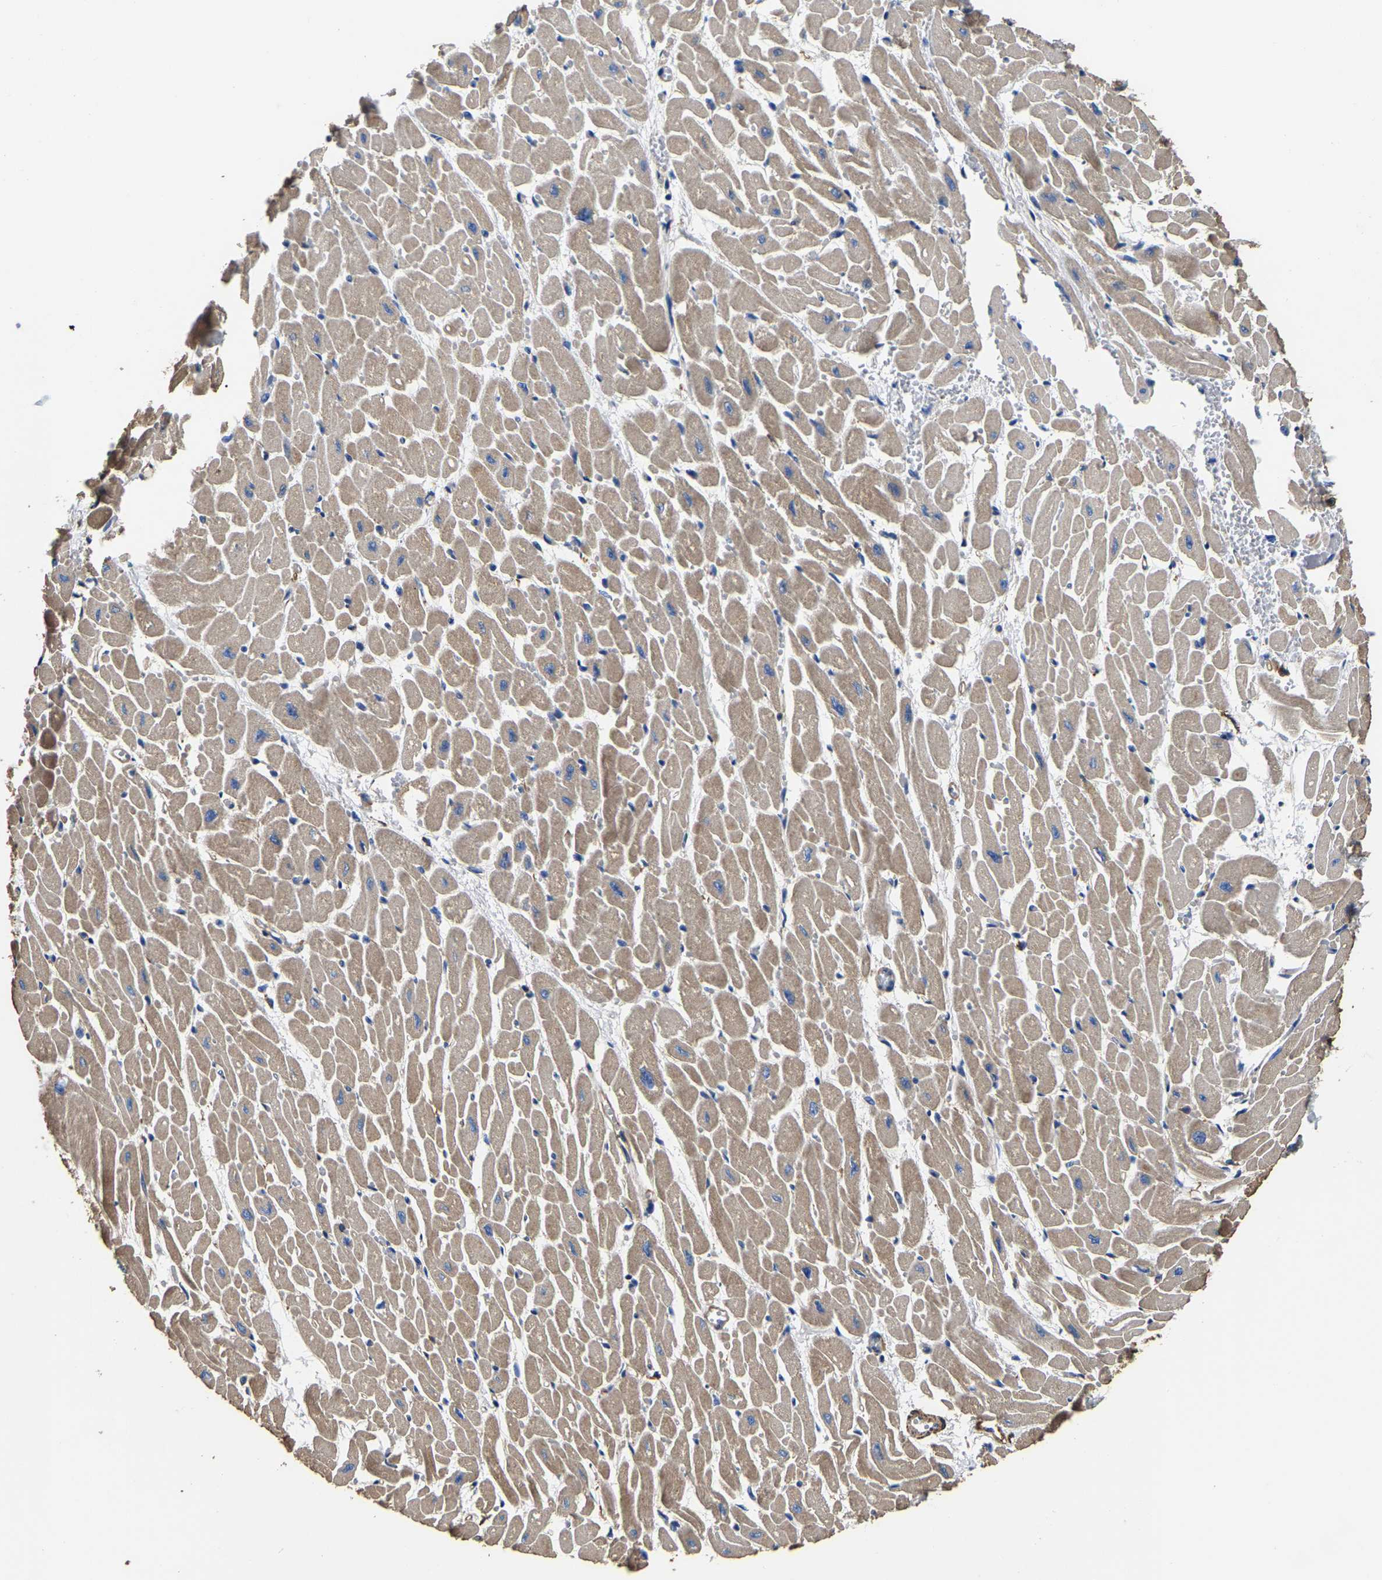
{"staining": {"intensity": "moderate", "quantity": ">75%", "location": "cytoplasmic/membranous"}, "tissue": "heart muscle", "cell_type": "Cardiomyocytes", "image_type": "normal", "snomed": [{"axis": "morphology", "description": "Normal tissue, NOS"}, {"axis": "topography", "description": "Heart"}], "caption": "Brown immunohistochemical staining in normal human heart muscle exhibits moderate cytoplasmic/membranous positivity in about >75% of cardiomyocytes. Nuclei are stained in blue.", "gene": "ARMT1", "patient": {"sex": "male", "age": 45}}